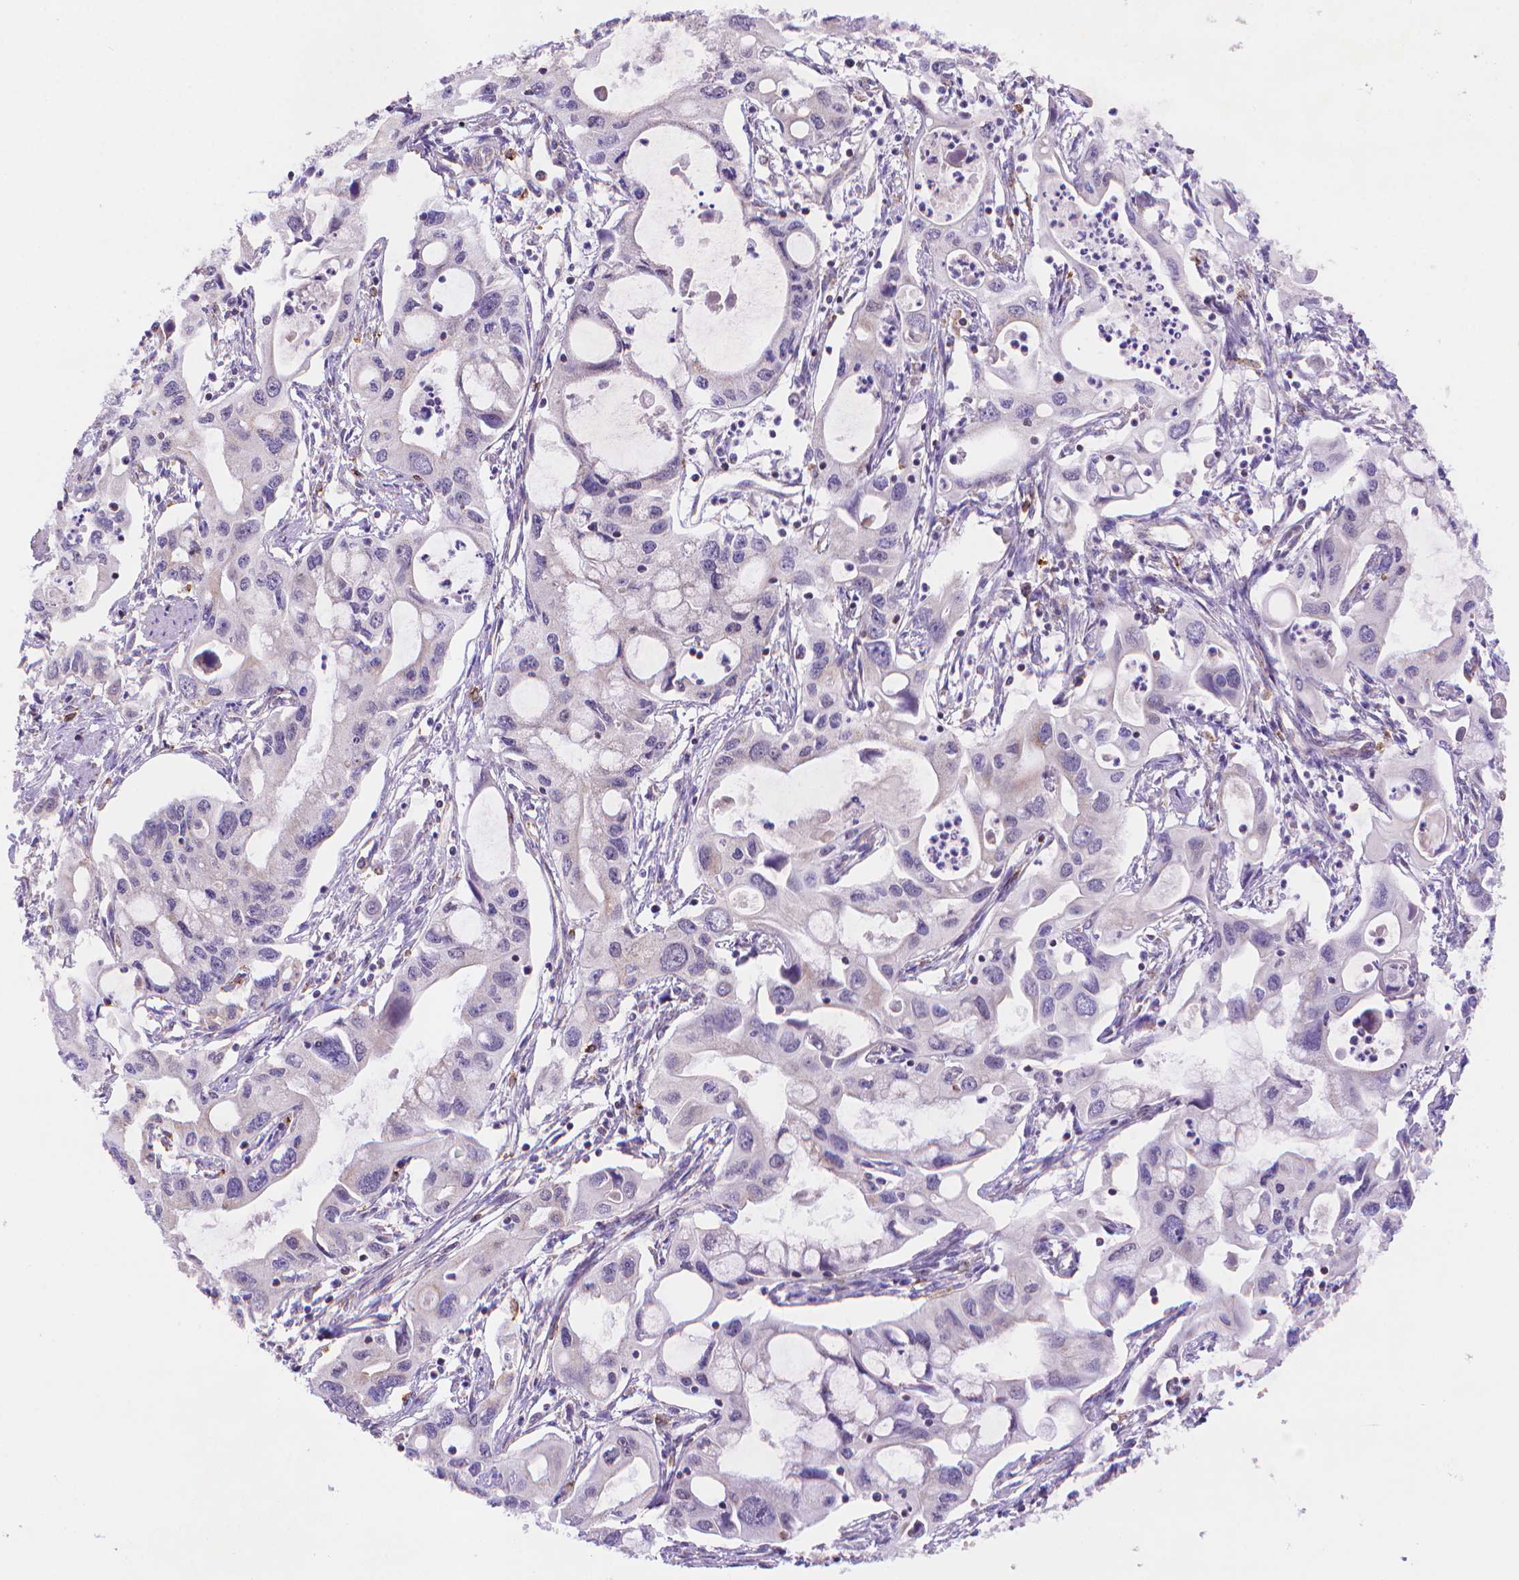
{"staining": {"intensity": "negative", "quantity": "none", "location": "none"}, "tissue": "pancreatic cancer", "cell_type": "Tumor cells", "image_type": "cancer", "snomed": [{"axis": "morphology", "description": "Adenocarcinoma, NOS"}, {"axis": "topography", "description": "Pancreas"}], "caption": "An image of pancreatic adenocarcinoma stained for a protein demonstrates no brown staining in tumor cells.", "gene": "CYYR1", "patient": {"sex": "male", "age": 60}}